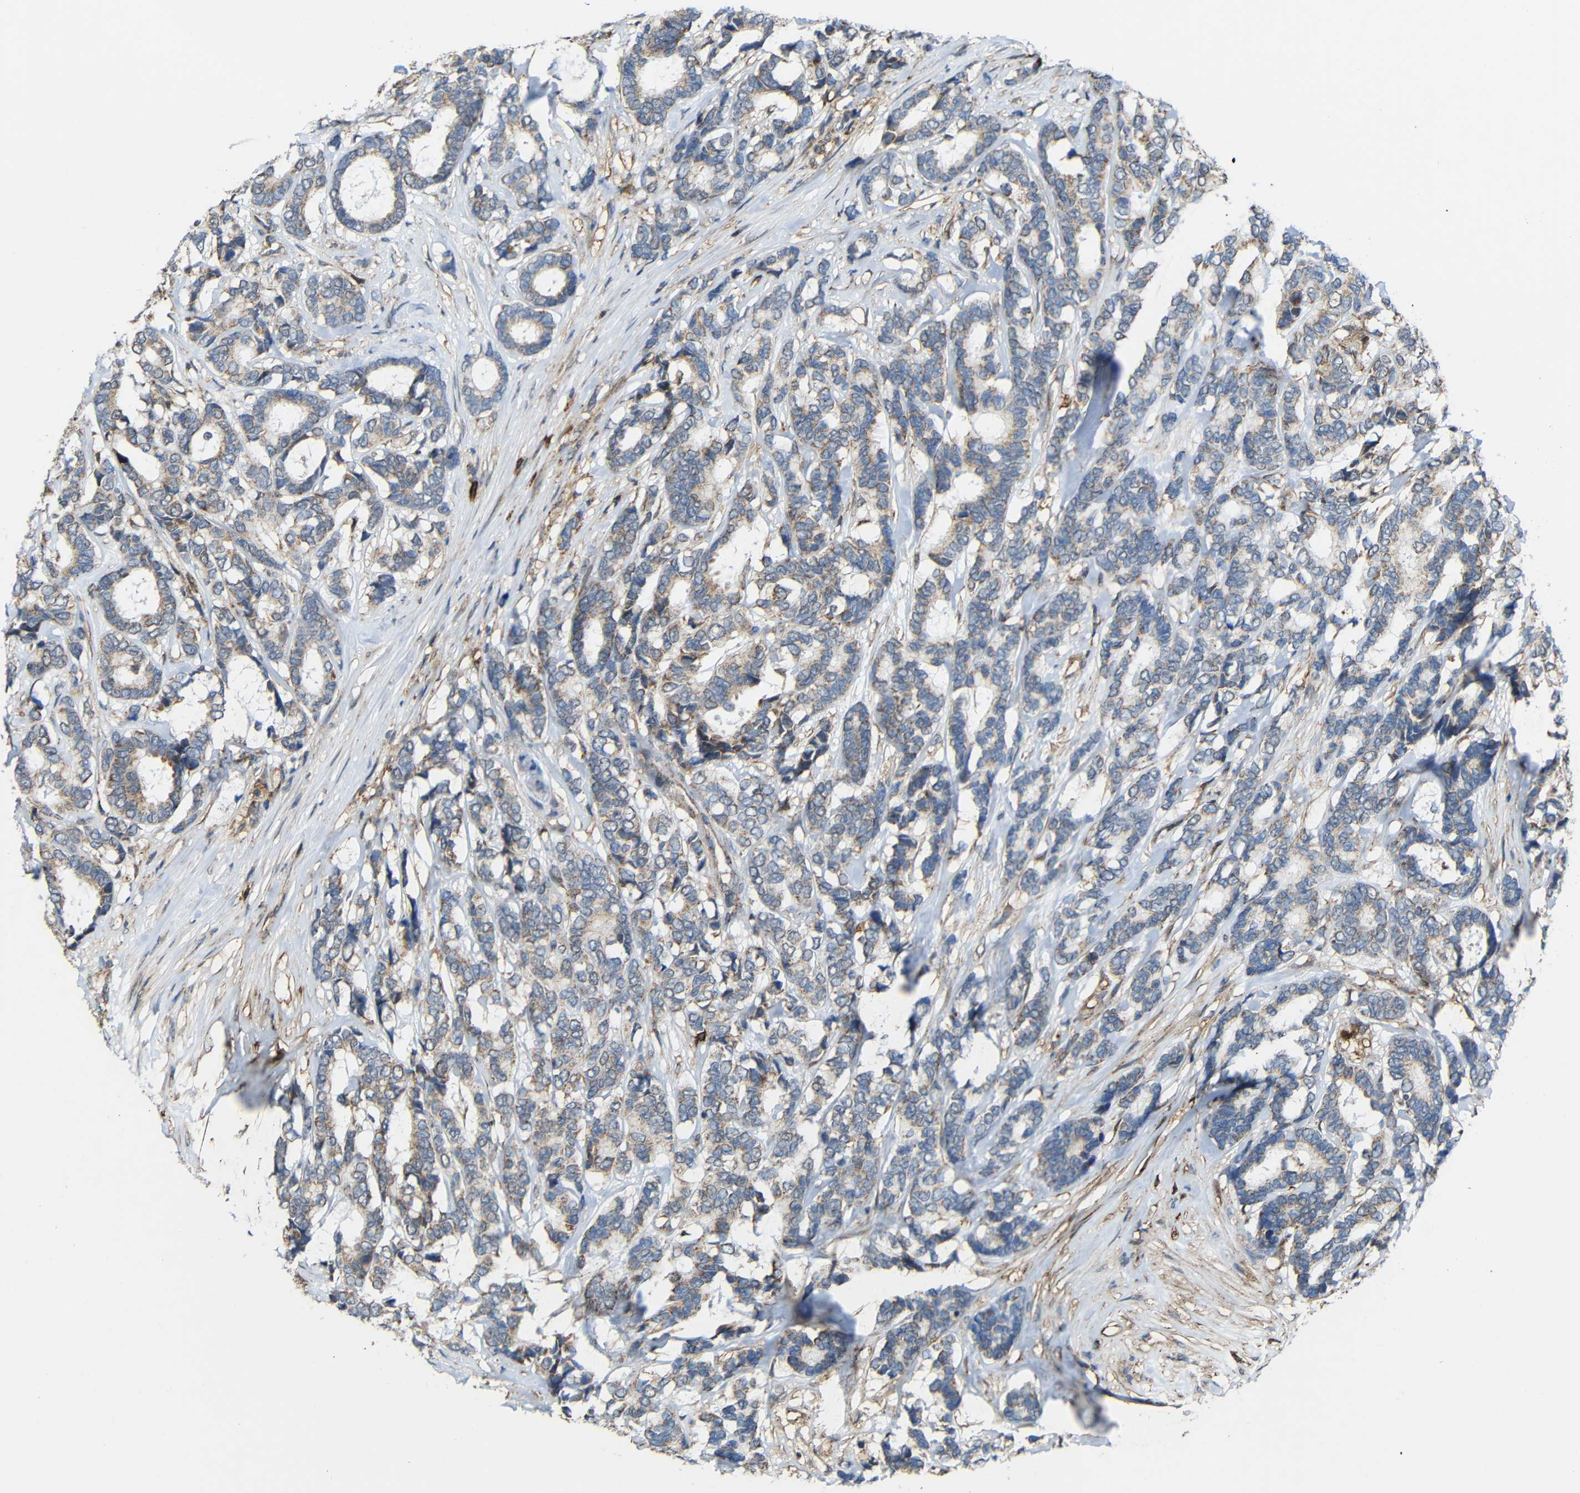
{"staining": {"intensity": "moderate", "quantity": ">75%", "location": "cytoplasmic/membranous"}, "tissue": "breast cancer", "cell_type": "Tumor cells", "image_type": "cancer", "snomed": [{"axis": "morphology", "description": "Duct carcinoma"}, {"axis": "topography", "description": "Breast"}], "caption": "Immunohistochemical staining of human breast cancer shows medium levels of moderate cytoplasmic/membranous expression in about >75% of tumor cells.", "gene": "C1GALT1", "patient": {"sex": "female", "age": 87}}